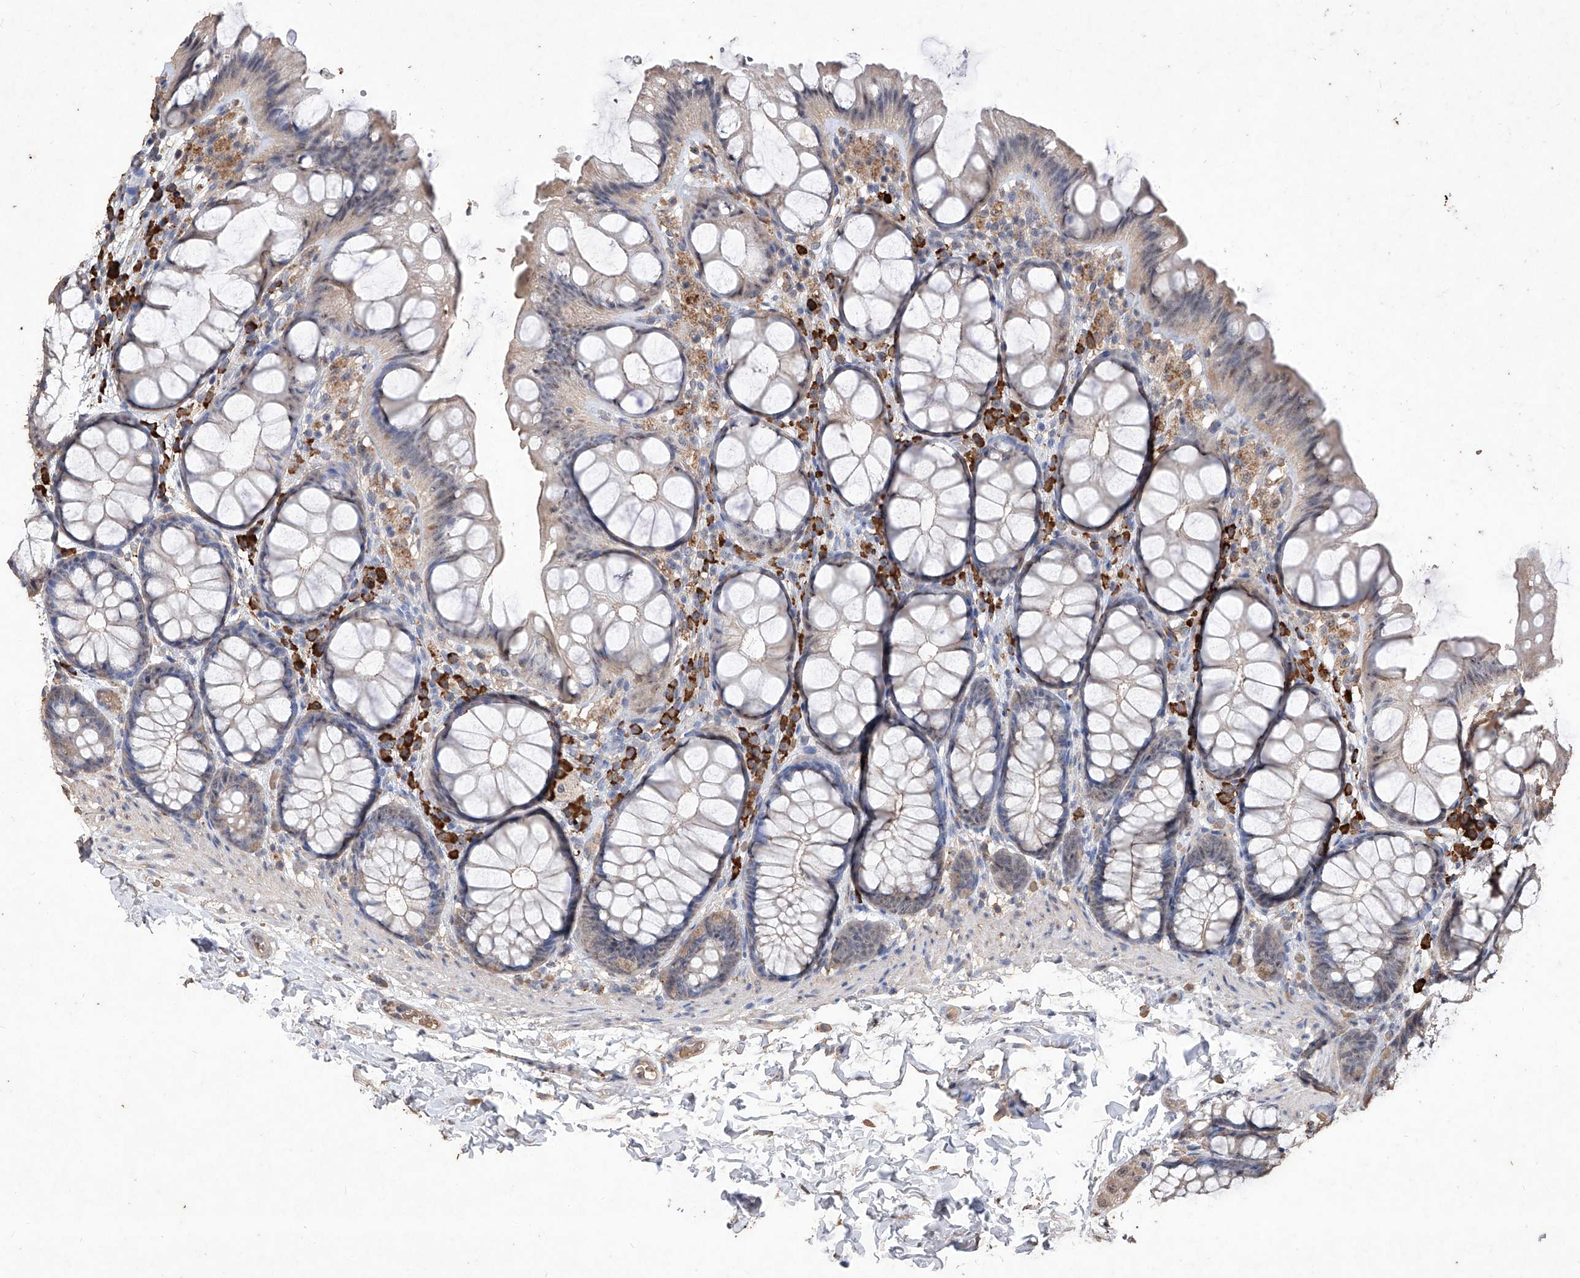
{"staining": {"intensity": "moderate", "quantity": "25%-75%", "location": "cytoplasmic/membranous"}, "tissue": "colon", "cell_type": "Endothelial cells", "image_type": "normal", "snomed": [{"axis": "morphology", "description": "Normal tissue, NOS"}, {"axis": "topography", "description": "Colon"}], "caption": "Immunohistochemistry image of normal human colon stained for a protein (brown), which displays medium levels of moderate cytoplasmic/membranous positivity in approximately 25%-75% of endothelial cells.", "gene": "EML1", "patient": {"sex": "male", "age": 47}}